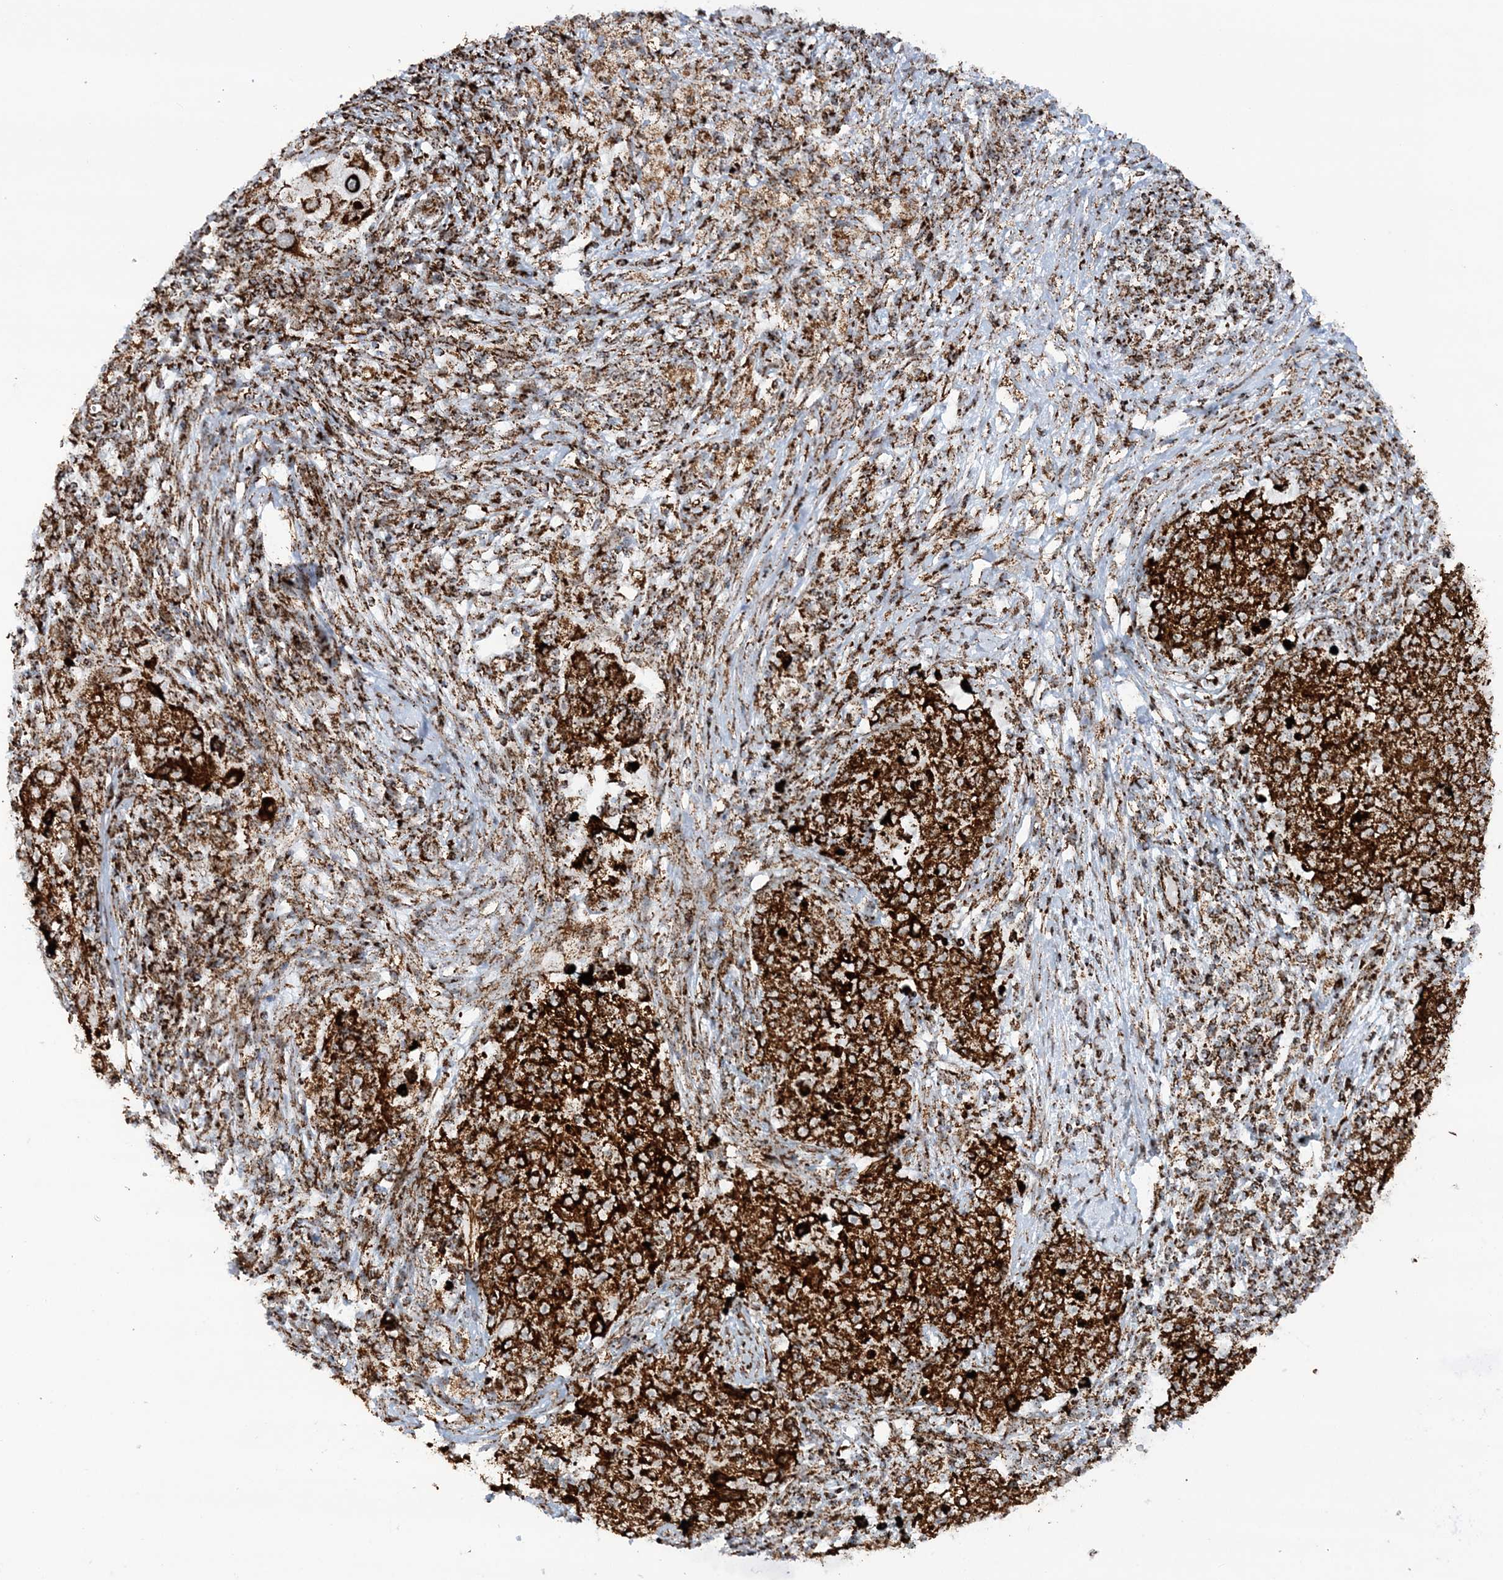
{"staining": {"intensity": "strong", "quantity": ">75%", "location": "cytoplasmic/membranous"}, "tissue": "ovarian cancer", "cell_type": "Tumor cells", "image_type": "cancer", "snomed": [{"axis": "morphology", "description": "Carcinoma, endometroid"}, {"axis": "topography", "description": "Ovary"}], "caption": "Immunohistochemistry (IHC) of human ovarian cancer (endometroid carcinoma) exhibits high levels of strong cytoplasmic/membranous staining in approximately >75% of tumor cells.", "gene": "CRY2", "patient": {"sex": "female", "age": 42}}